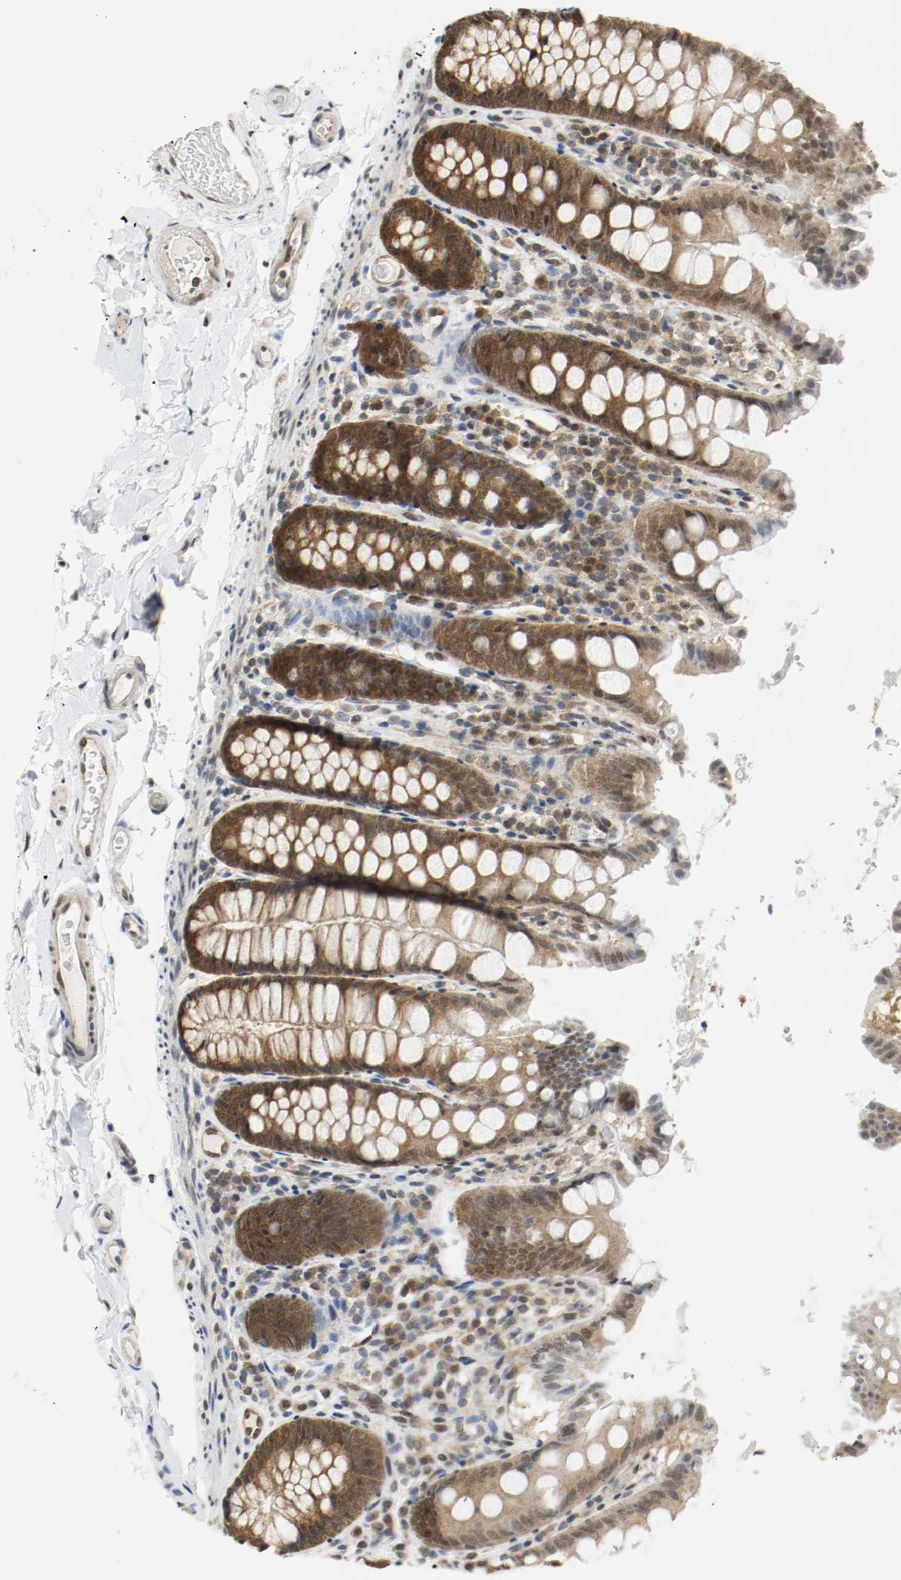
{"staining": {"intensity": "moderate", "quantity": "25%-75%", "location": "cytoplasmic/membranous,nuclear"}, "tissue": "colon", "cell_type": "Endothelial cells", "image_type": "normal", "snomed": [{"axis": "morphology", "description": "Normal tissue, NOS"}, {"axis": "topography", "description": "Colon"}], "caption": "A brown stain shows moderate cytoplasmic/membranous,nuclear expression of a protein in endothelial cells of unremarkable human colon. (Brightfield microscopy of DAB IHC at high magnification).", "gene": "PPME1", "patient": {"sex": "female", "age": 61}}